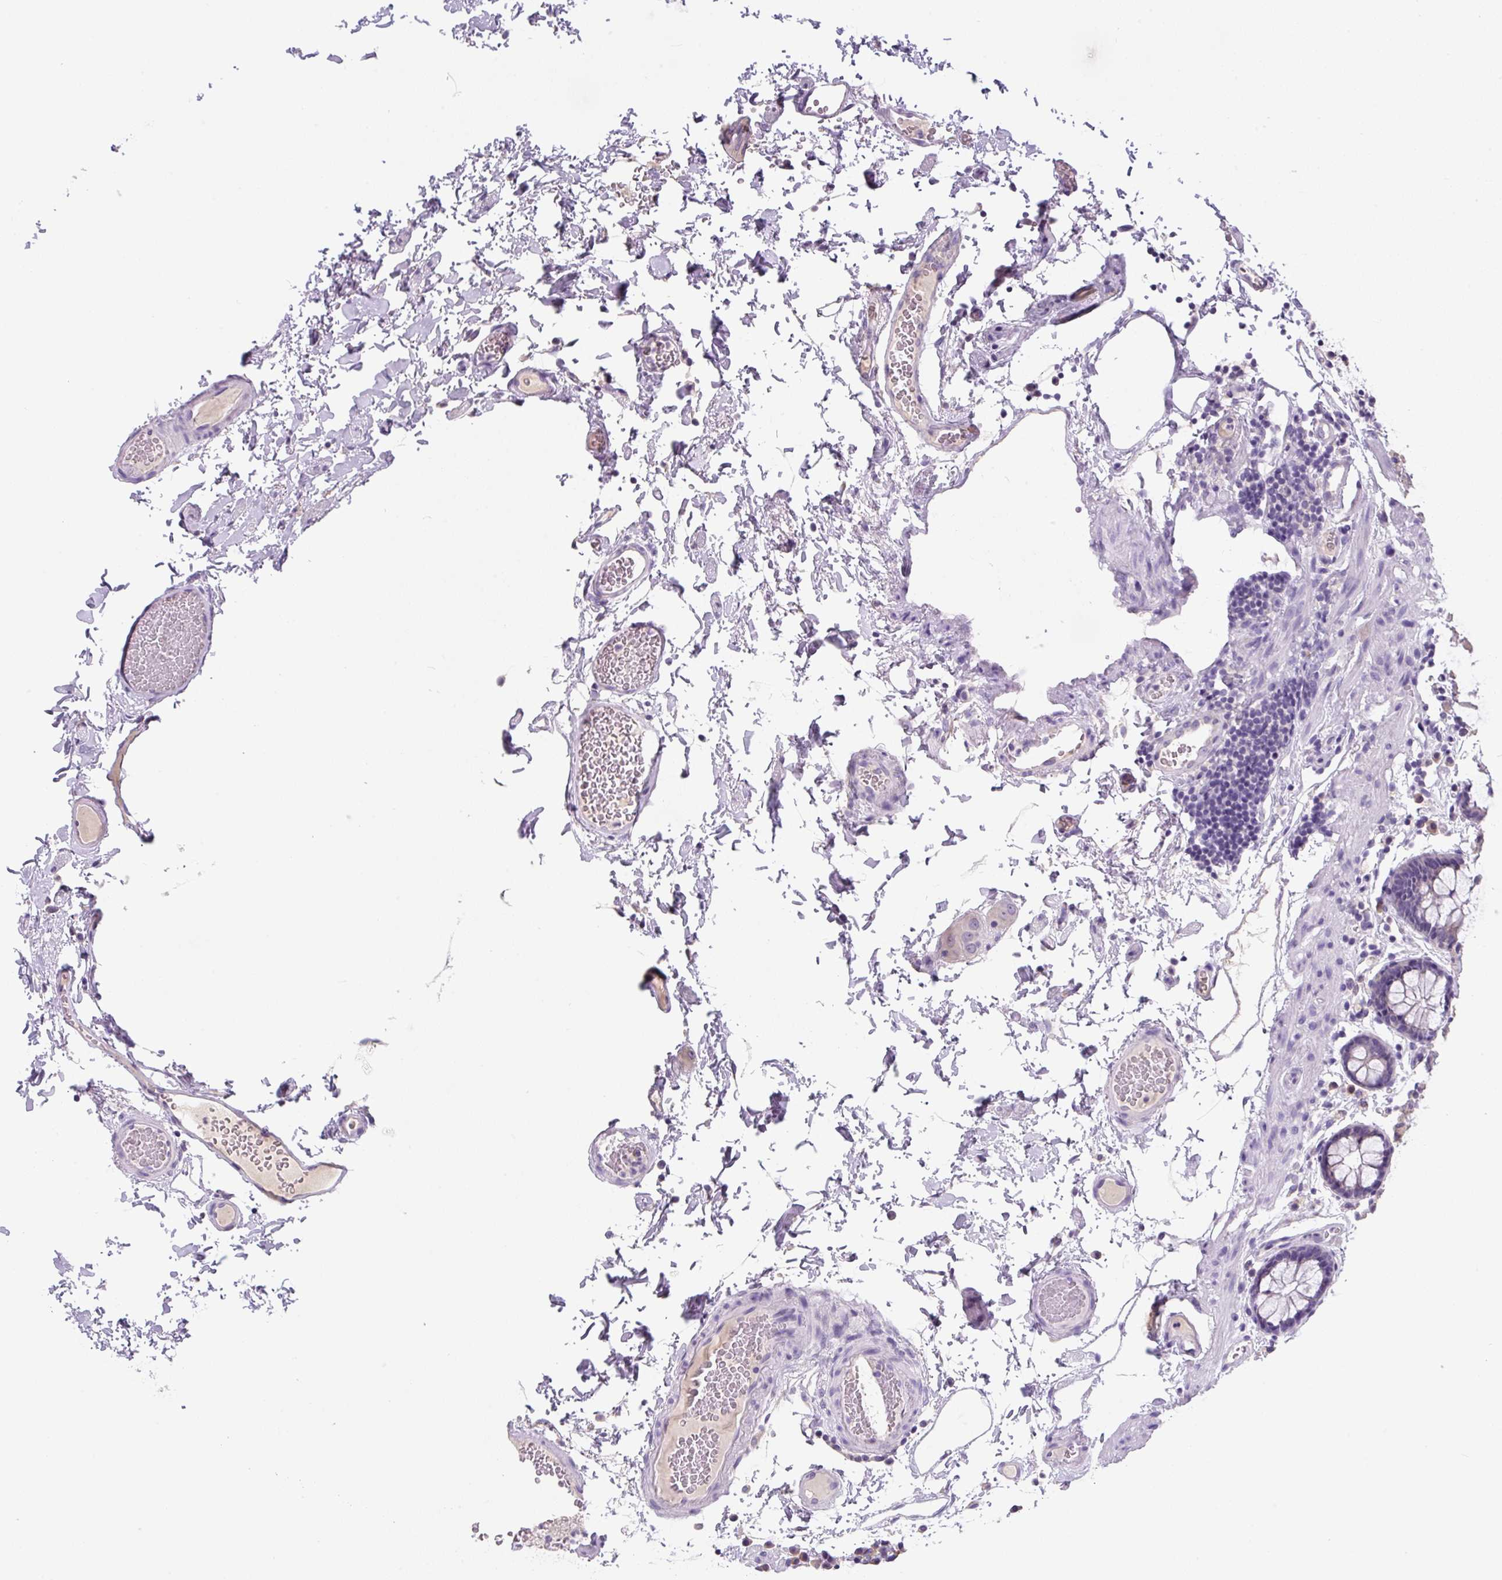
{"staining": {"intensity": "negative", "quantity": "none", "location": "none"}, "tissue": "colon", "cell_type": "Endothelial cells", "image_type": "normal", "snomed": [{"axis": "morphology", "description": "Normal tissue, NOS"}, {"axis": "topography", "description": "Colon"}, {"axis": "topography", "description": "Peripheral nerve tissue"}], "caption": "Immunohistochemistry (IHC) photomicrograph of benign colon stained for a protein (brown), which exhibits no expression in endothelial cells.", "gene": "FZD5", "patient": {"sex": "male", "age": 84}}